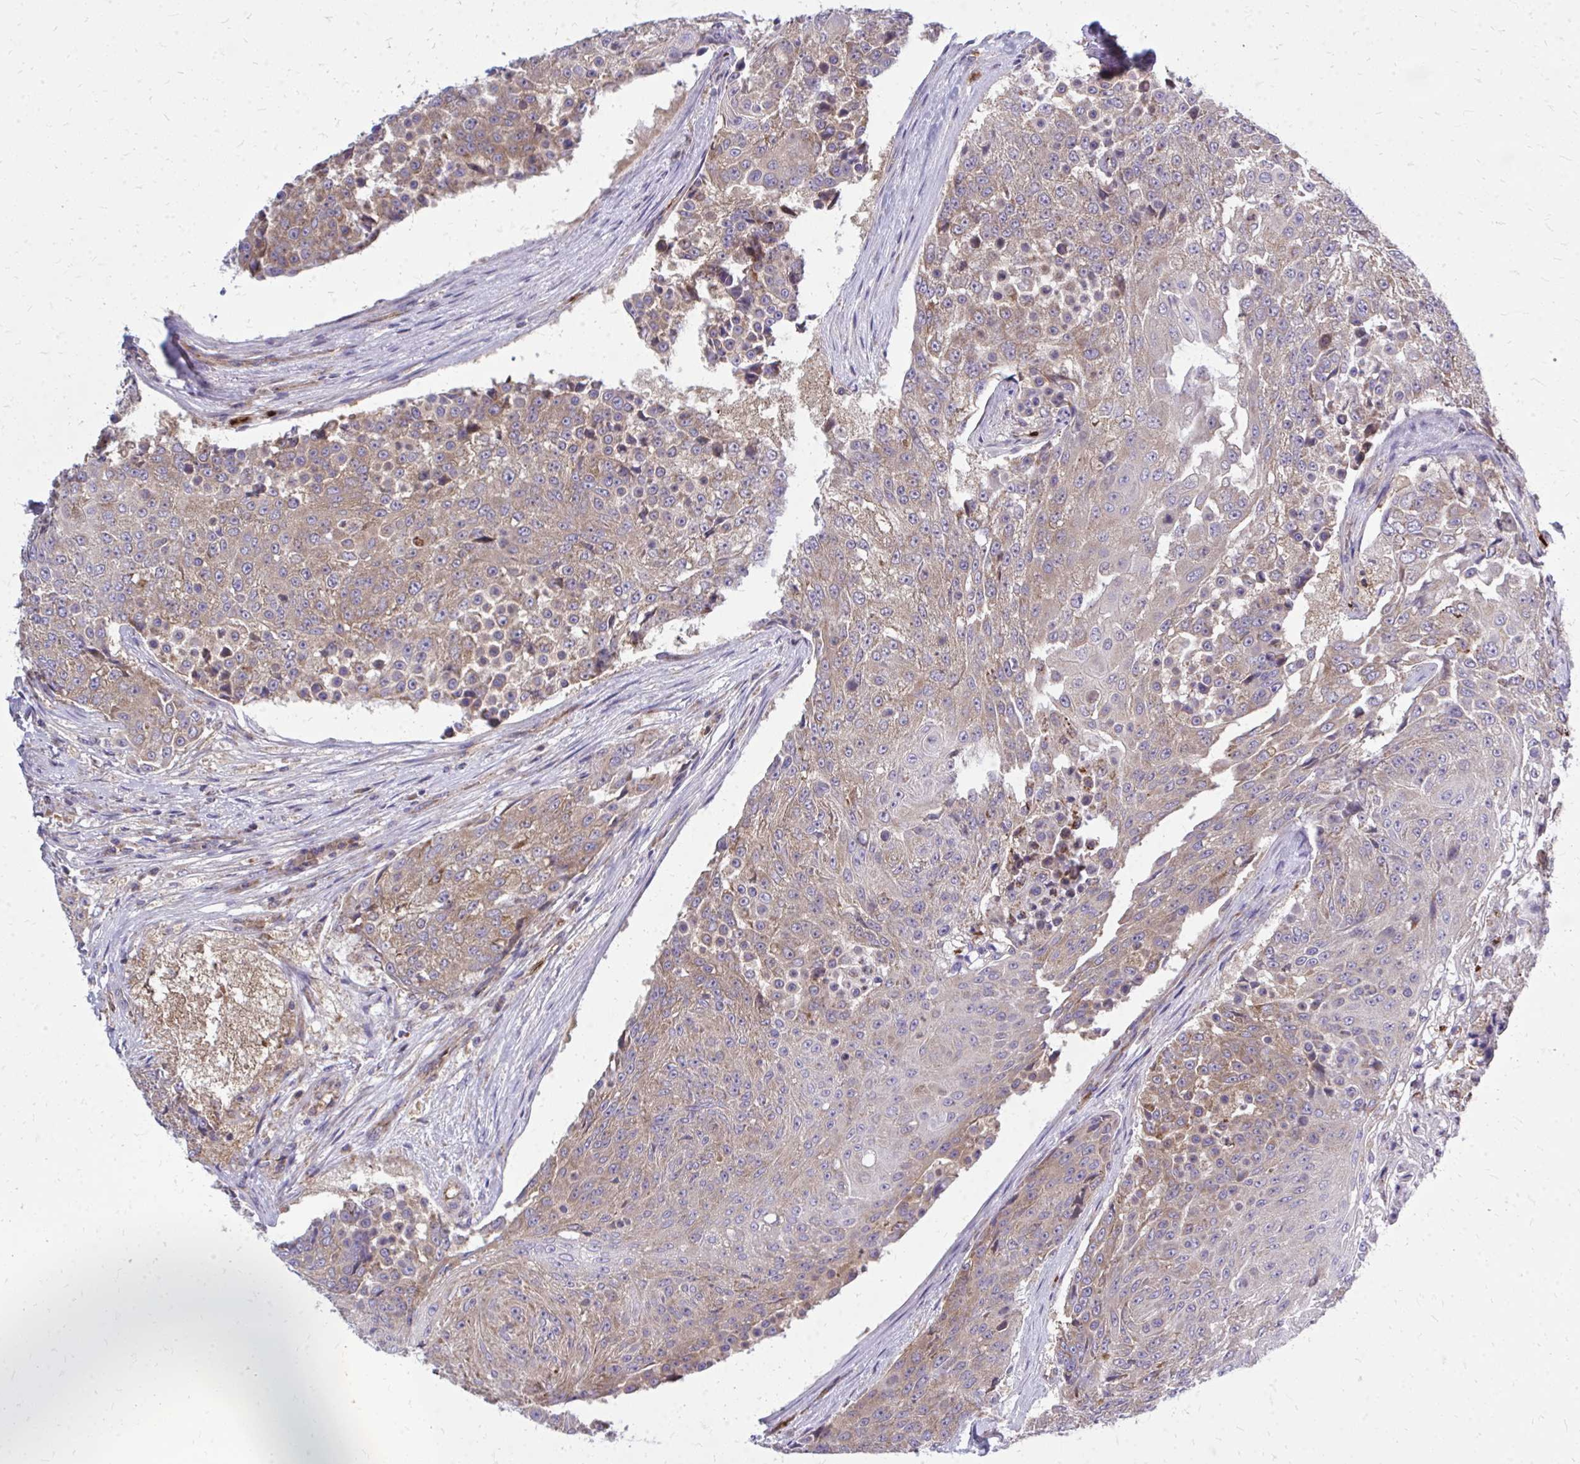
{"staining": {"intensity": "weak", "quantity": ">75%", "location": "cytoplasmic/membranous"}, "tissue": "urothelial cancer", "cell_type": "Tumor cells", "image_type": "cancer", "snomed": [{"axis": "morphology", "description": "Urothelial carcinoma, High grade"}, {"axis": "topography", "description": "Urinary bladder"}], "caption": "Urothelial cancer stained for a protein (brown) shows weak cytoplasmic/membranous positive staining in about >75% of tumor cells.", "gene": "PDK4", "patient": {"sex": "female", "age": 63}}